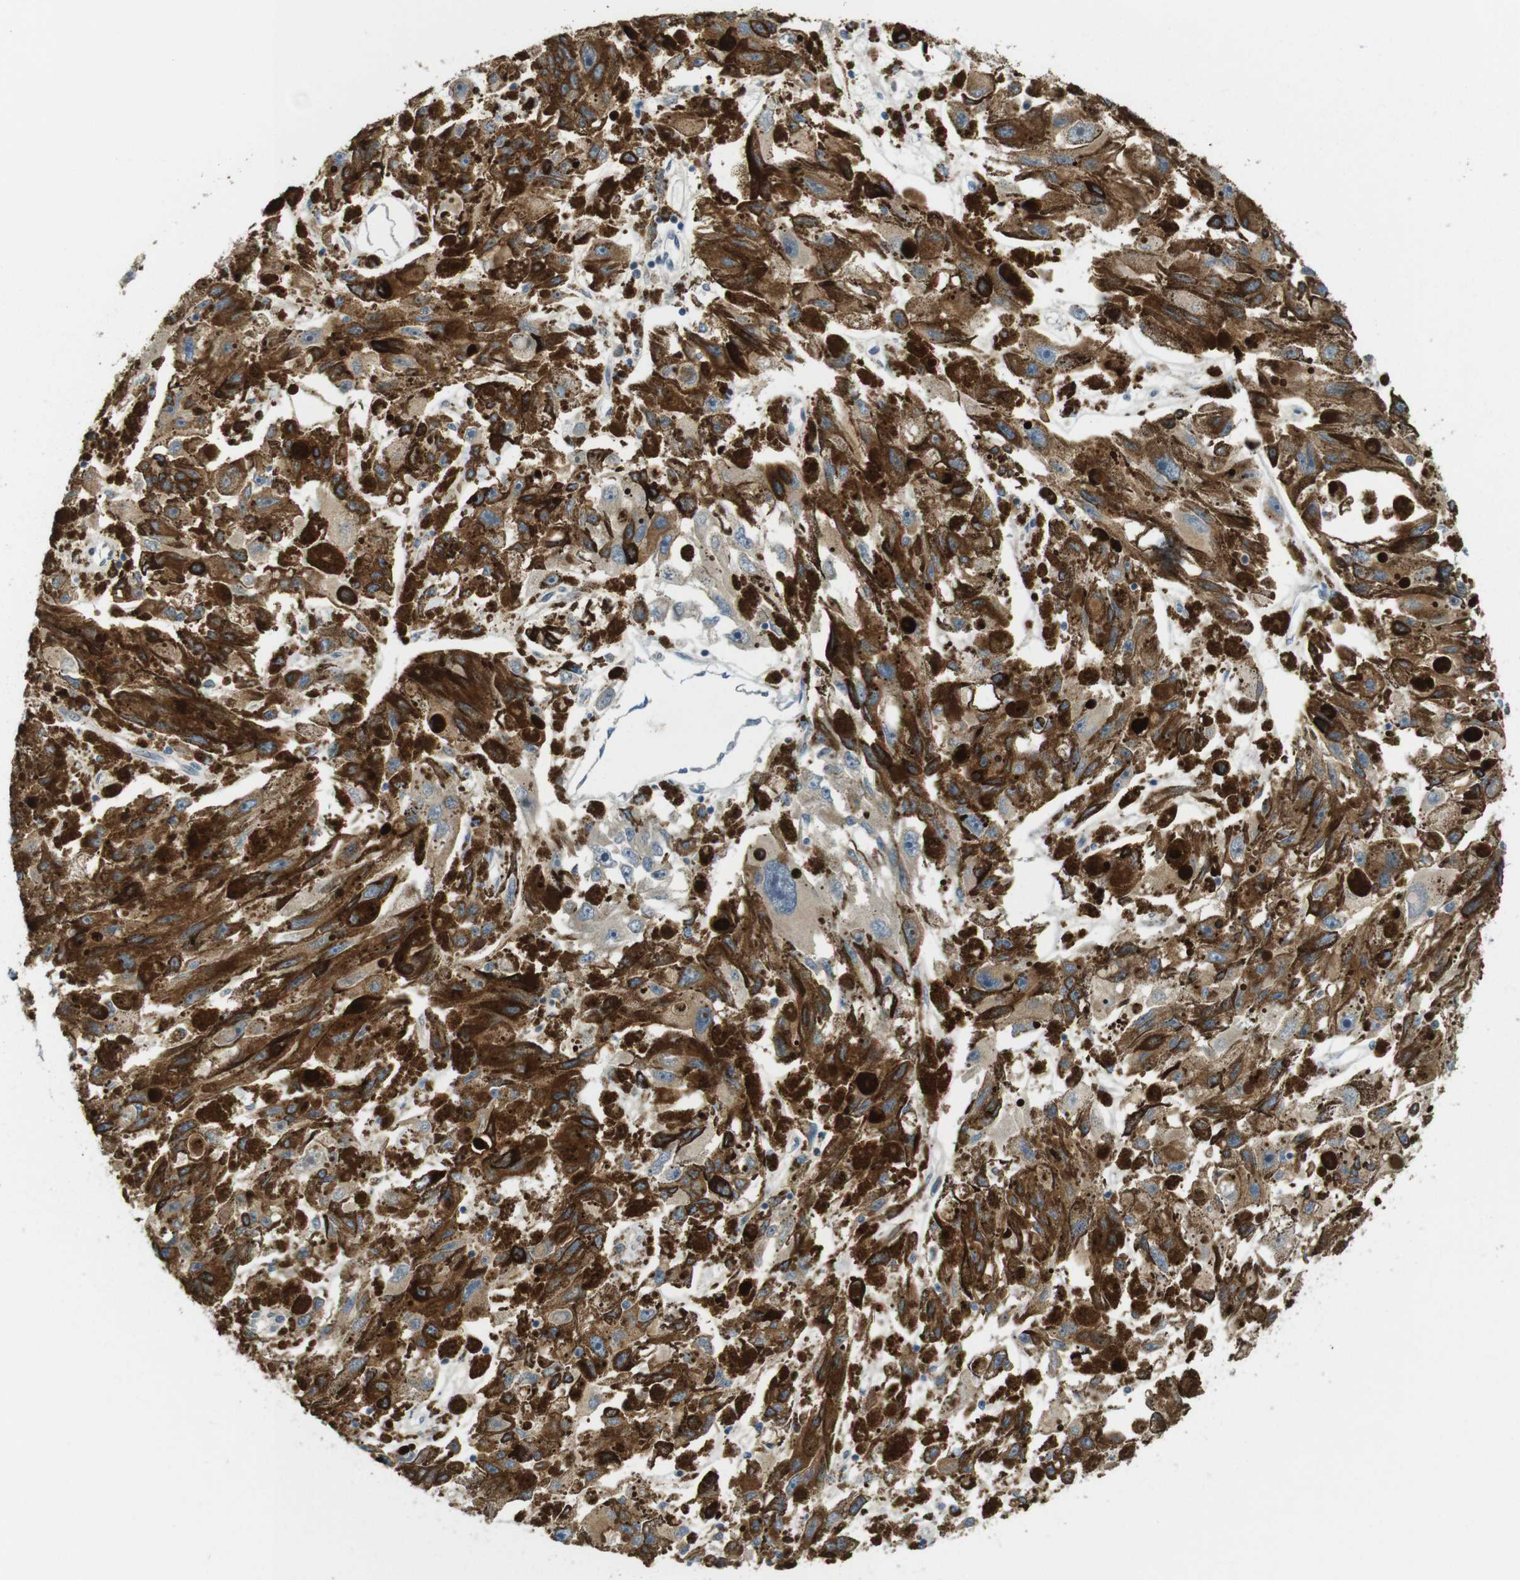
{"staining": {"intensity": "moderate", "quantity": ">75%", "location": "cytoplasmic/membranous"}, "tissue": "melanoma", "cell_type": "Tumor cells", "image_type": "cancer", "snomed": [{"axis": "morphology", "description": "Malignant melanoma, NOS"}, {"axis": "topography", "description": "Skin"}], "caption": "A brown stain labels moderate cytoplasmic/membranous expression of a protein in human melanoma tumor cells.", "gene": "MARCHF1", "patient": {"sex": "female", "age": 104}}